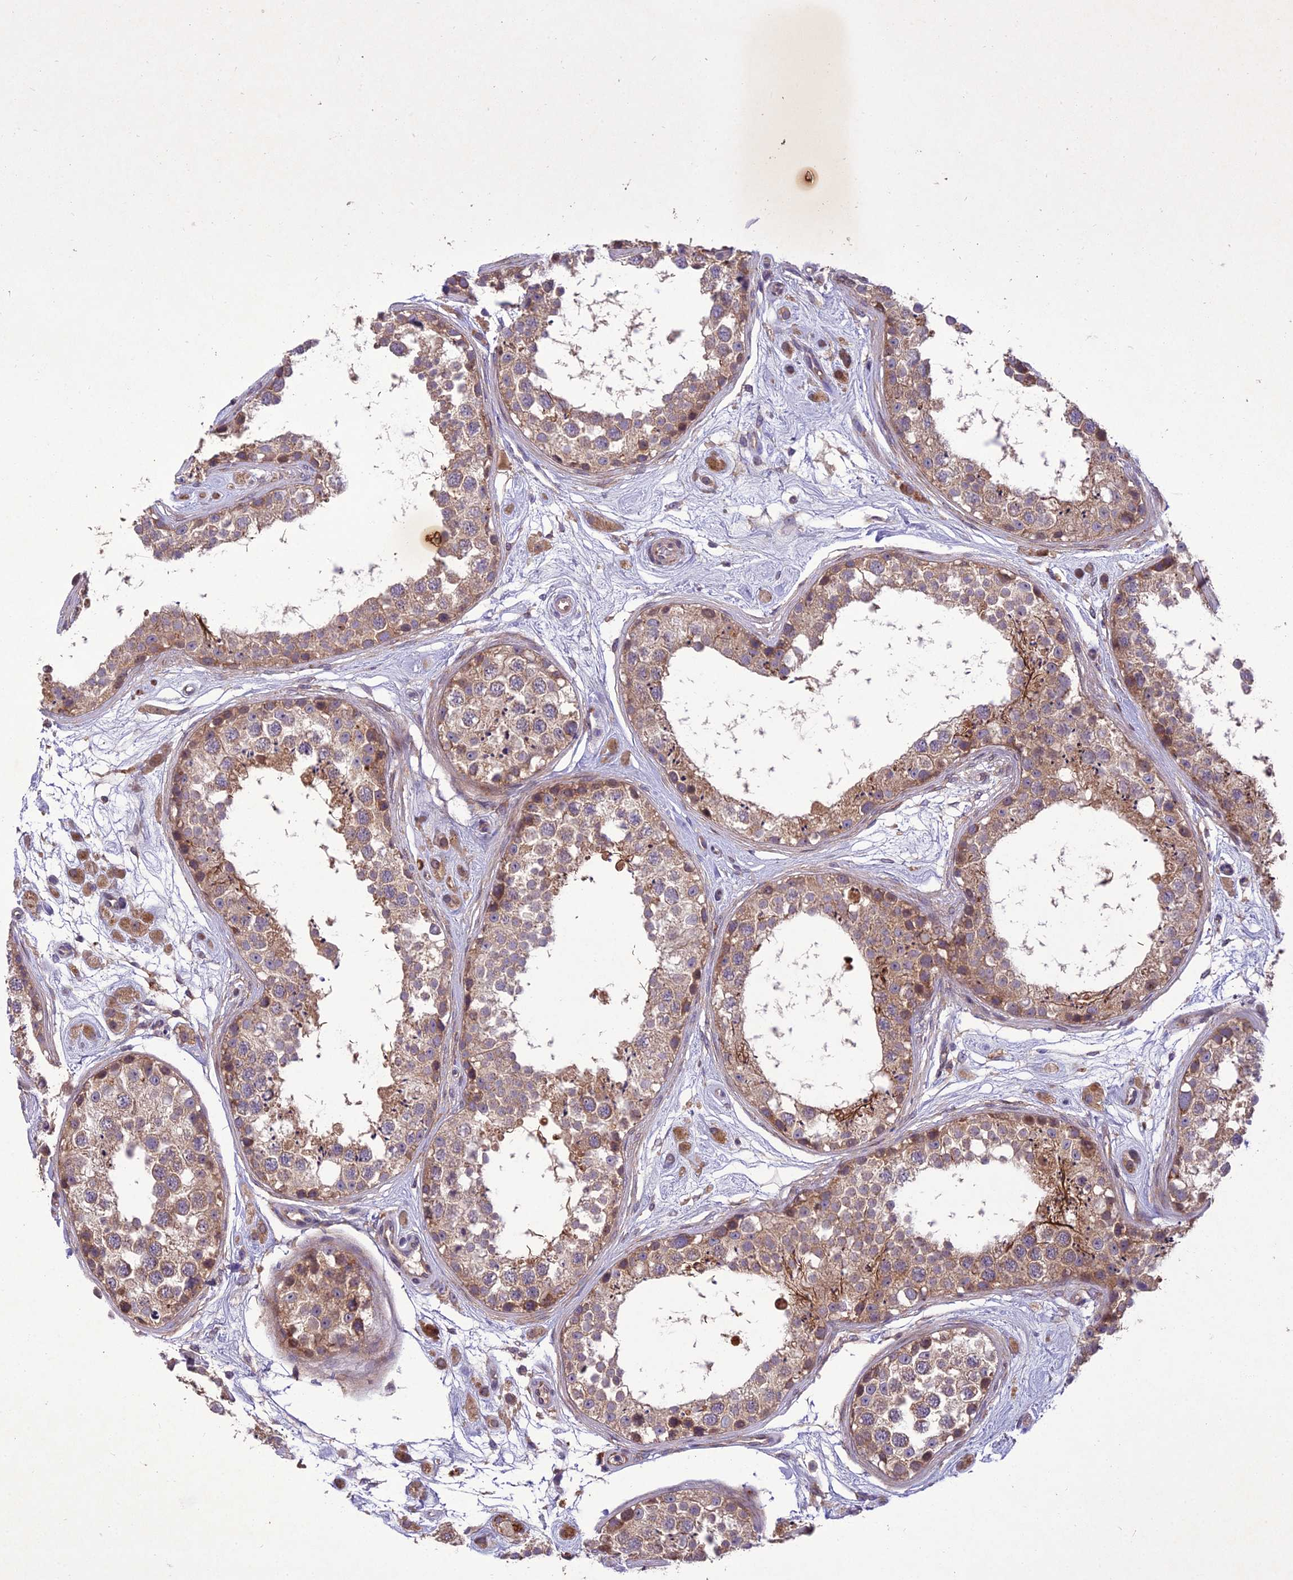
{"staining": {"intensity": "moderate", "quantity": ">75%", "location": "cytoplasmic/membranous"}, "tissue": "testis", "cell_type": "Cells in seminiferous ducts", "image_type": "normal", "snomed": [{"axis": "morphology", "description": "Normal tissue, NOS"}, {"axis": "topography", "description": "Testis"}], "caption": "A brown stain shows moderate cytoplasmic/membranous positivity of a protein in cells in seminiferous ducts of unremarkable testis.", "gene": "CENPL", "patient": {"sex": "male", "age": 25}}